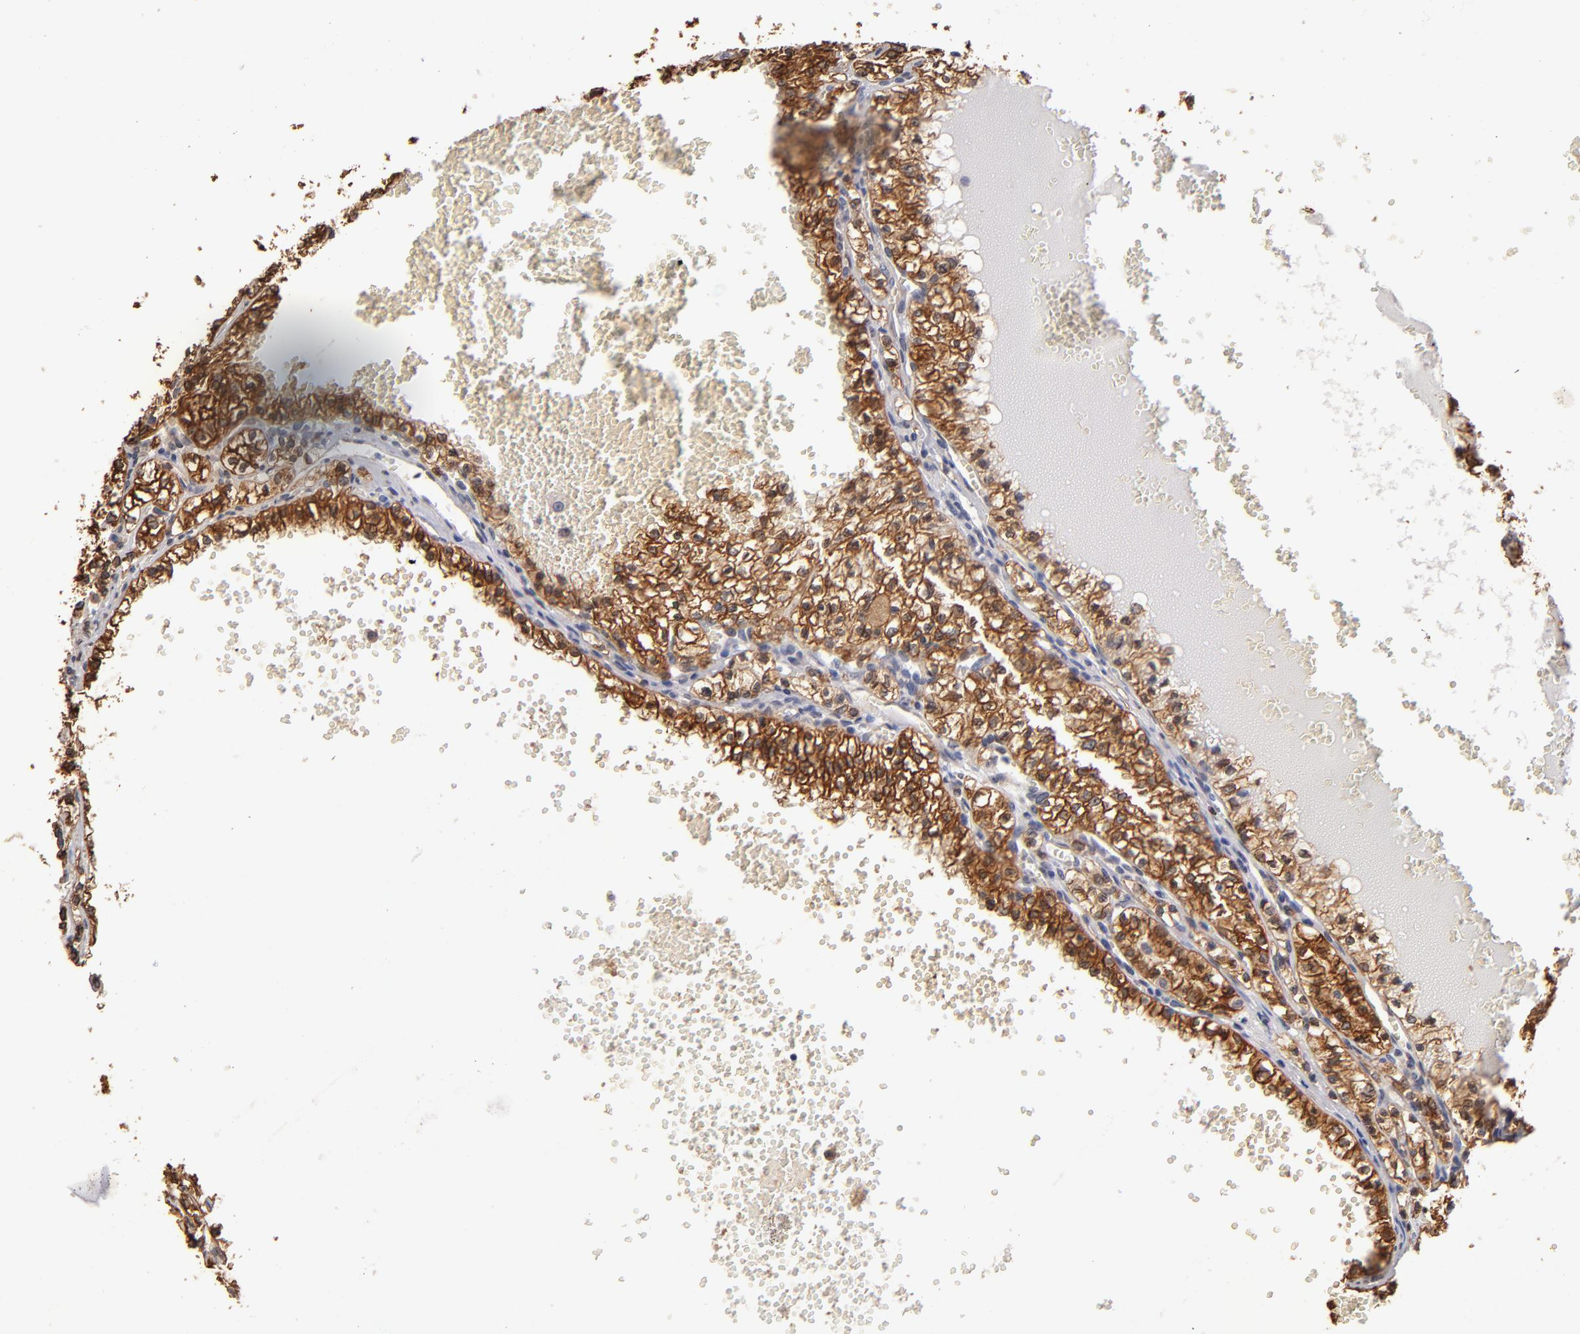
{"staining": {"intensity": "moderate", "quantity": ">75%", "location": "cytoplasmic/membranous"}, "tissue": "renal cancer", "cell_type": "Tumor cells", "image_type": "cancer", "snomed": [{"axis": "morphology", "description": "Adenocarcinoma, NOS"}, {"axis": "topography", "description": "Kidney"}], "caption": "Immunohistochemistry of human adenocarcinoma (renal) demonstrates medium levels of moderate cytoplasmic/membranous positivity in about >75% of tumor cells. (Brightfield microscopy of DAB IHC at high magnification).", "gene": "PGRMC1", "patient": {"sex": "male", "age": 61}}